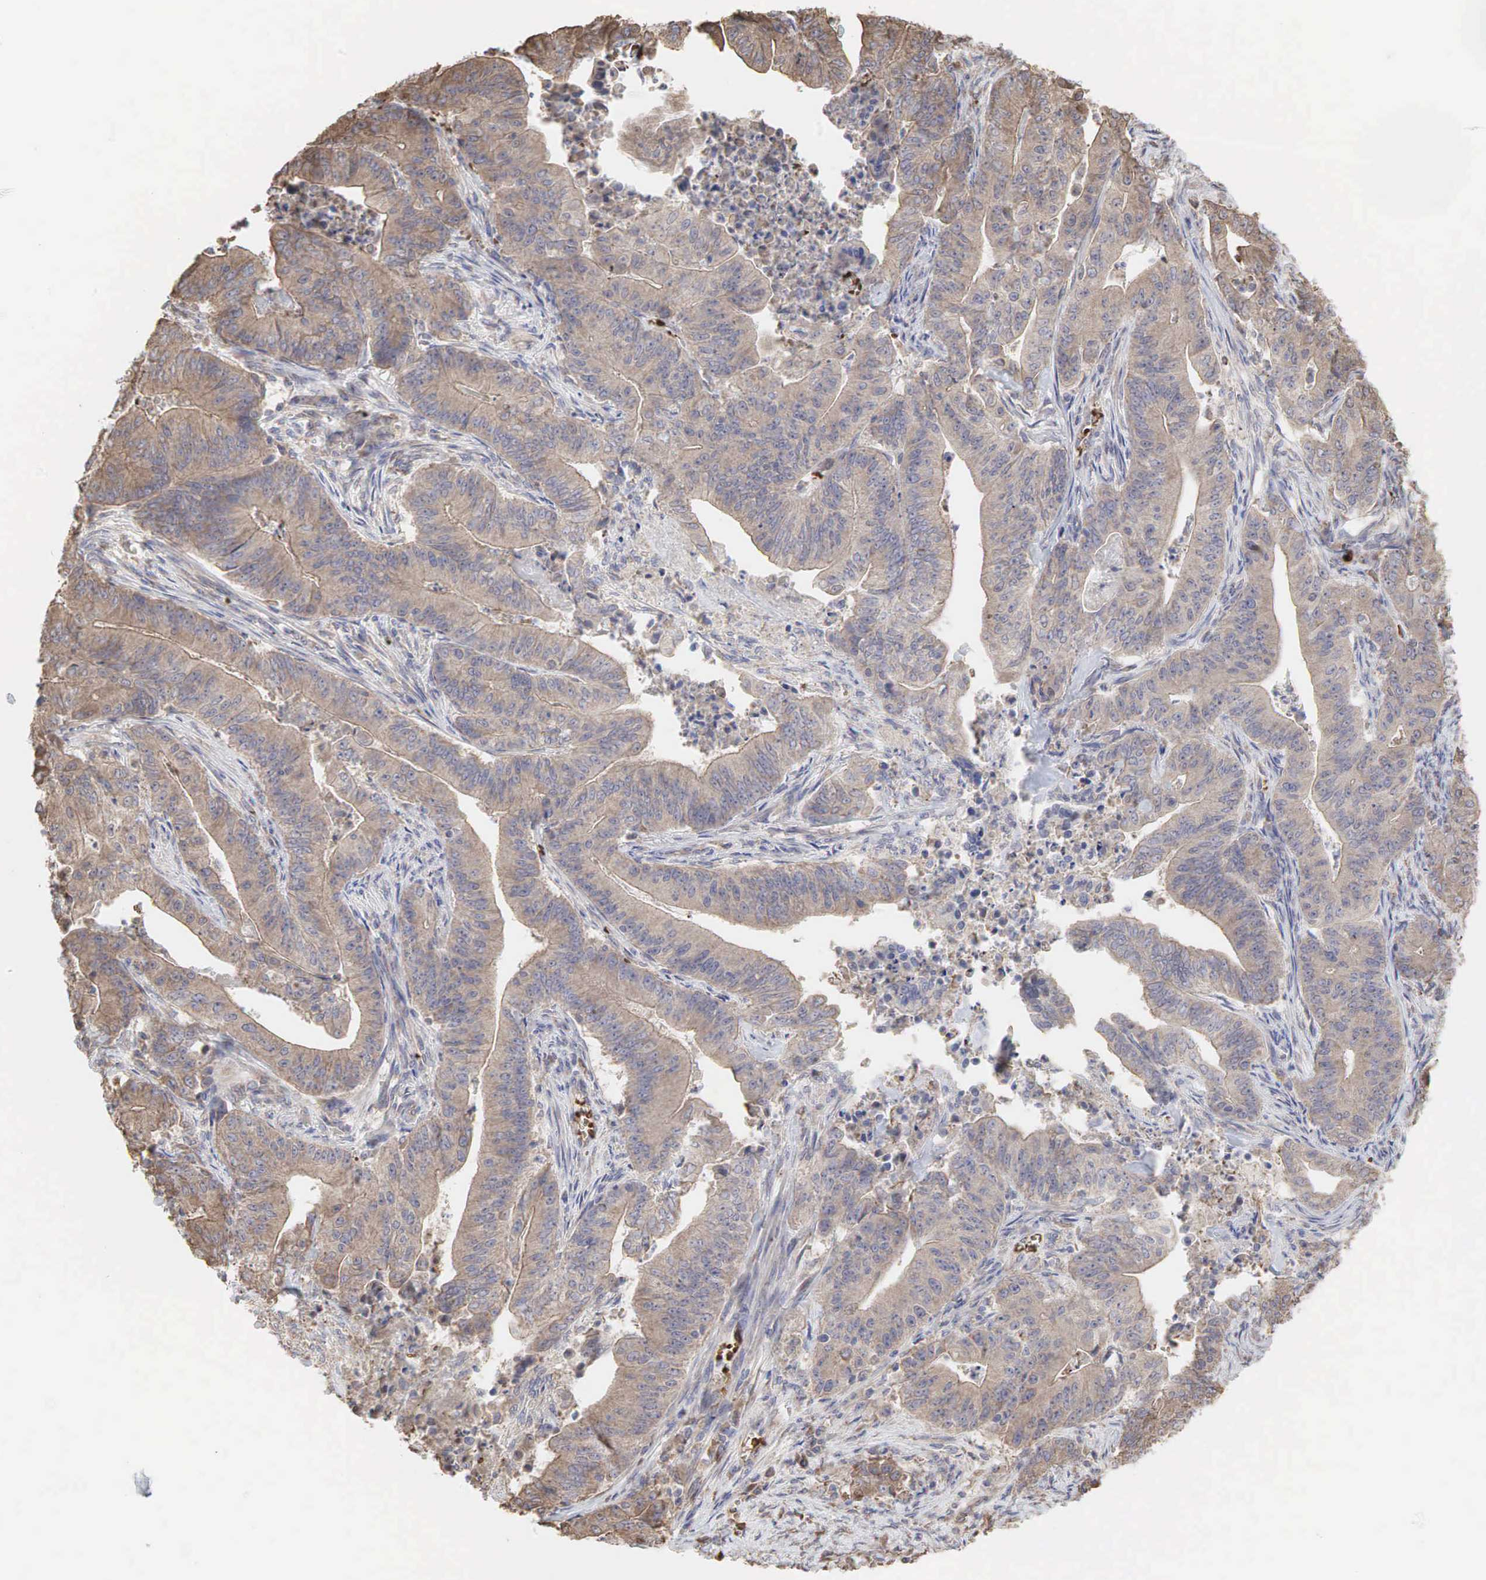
{"staining": {"intensity": "weak", "quantity": "25%-75%", "location": "cytoplasmic/membranous"}, "tissue": "stomach cancer", "cell_type": "Tumor cells", "image_type": "cancer", "snomed": [{"axis": "morphology", "description": "Adenocarcinoma, NOS"}, {"axis": "topography", "description": "Stomach, lower"}], "caption": "Immunohistochemical staining of adenocarcinoma (stomach) demonstrates weak cytoplasmic/membranous protein staining in approximately 25%-75% of tumor cells. (DAB (3,3'-diaminobenzidine) = brown stain, brightfield microscopy at high magnification).", "gene": "PABPC5", "patient": {"sex": "female", "age": 86}}